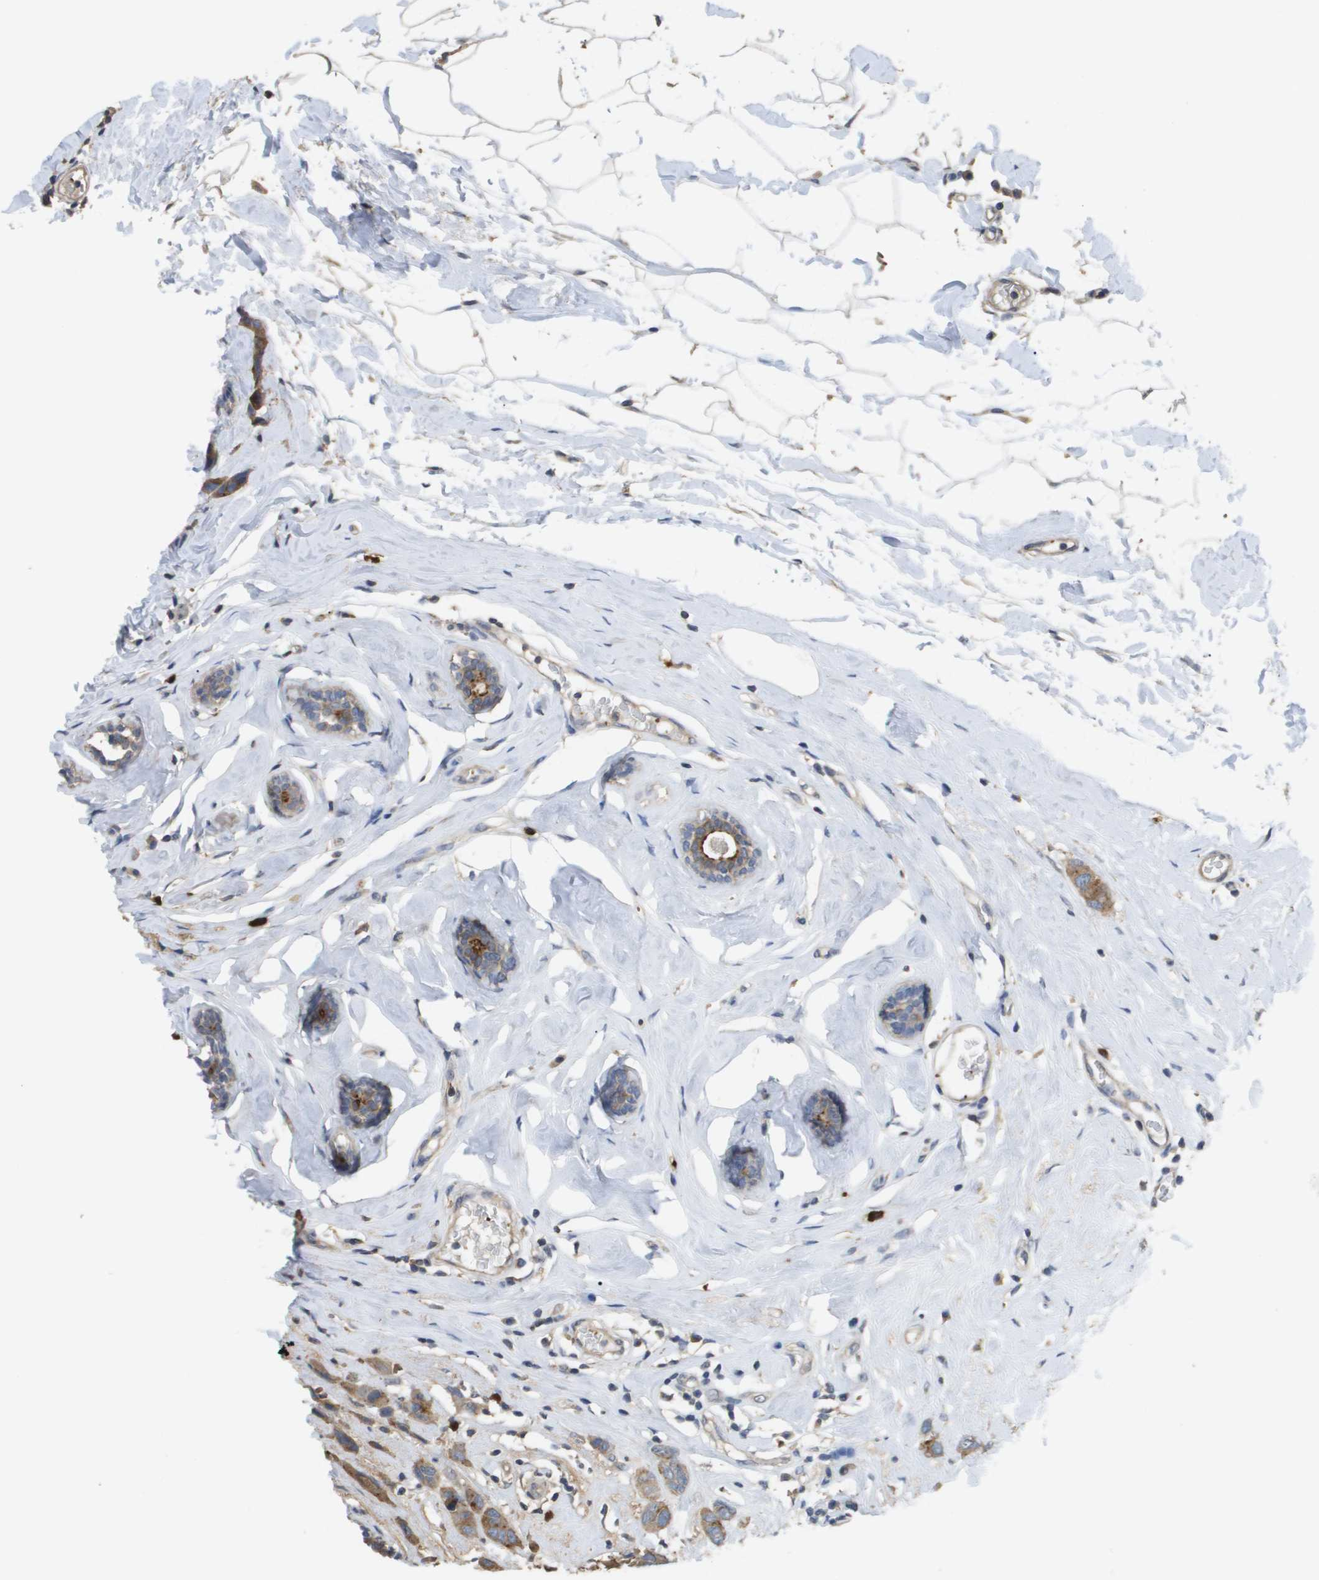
{"staining": {"intensity": "moderate", "quantity": ">75%", "location": "cytoplasmic/membranous"}, "tissue": "breast cancer", "cell_type": "Tumor cells", "image_type": "cancer", "snomed": [{"axis": "morphology", "description": "Normal tissue, NOS"}, {"axis": "morphology", "description": "Duct carcinoma"}, {"axis": "topography", "description": "Breast"}], "caption": "Immunohistochemical staining of human breast invasive ductal carcinoma reveals moderate cytoplasmic/membranous protein staining in about >75% of tumor cells.", "gene": "RAB27B", "patient": {"sex": "female", "age": 50}}